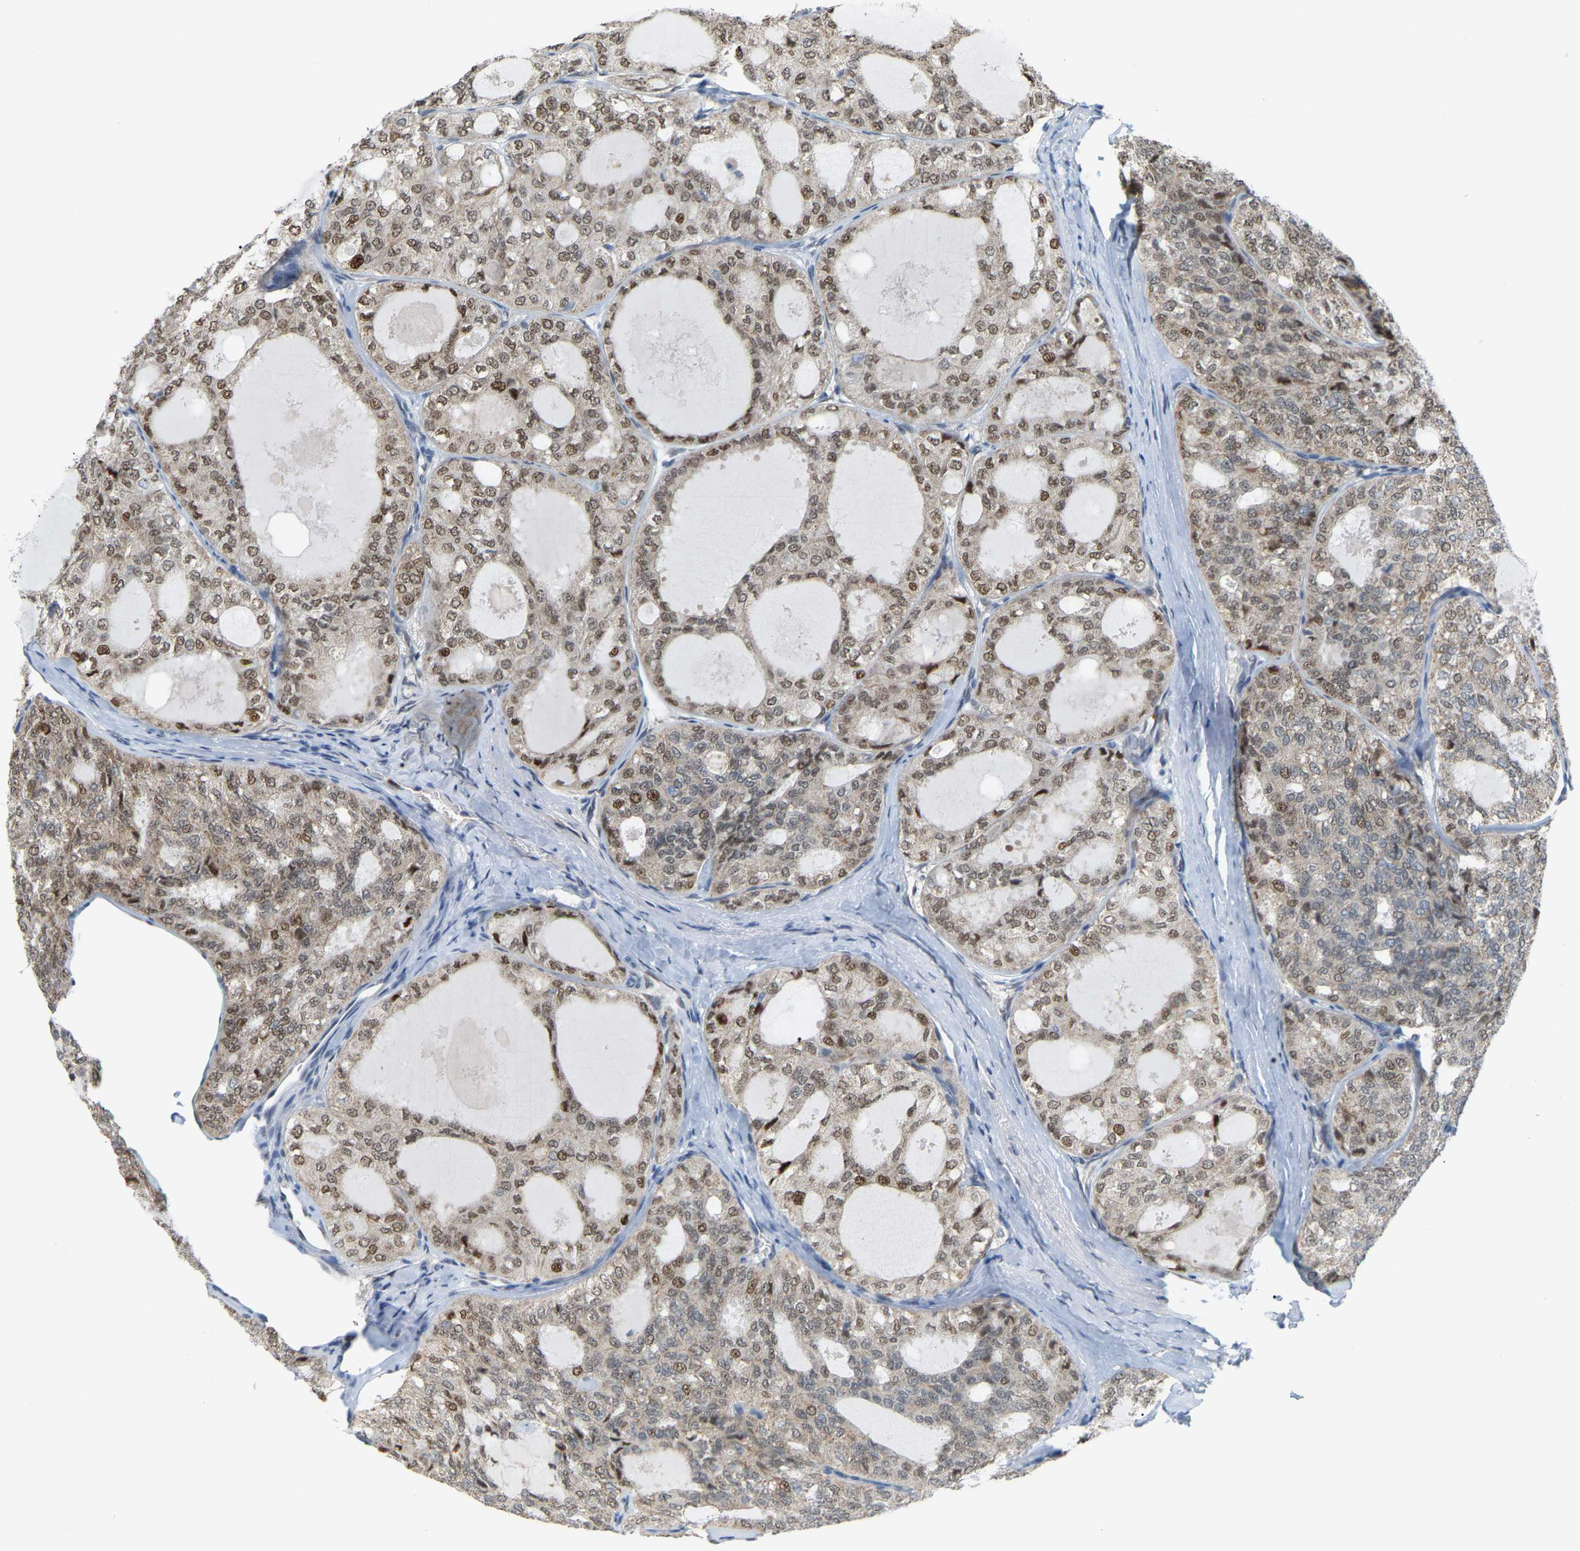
{"staining": {"intensity": "weak", "quantity": "25%-75%", "location": "nuclear"}, "tissue": "thyroid cancer", "cell_type": "Tumor cells", "image_type": "cancer", "snomed": [{"axis": "morphology", "description": "Follicular adenoma carcinoma, NOS"}, {"axis": "topography", "description": "Thyroid gland"}], "caption": "Immunohistochemical staining of follicular adenoma carcinoma (thyroid) exhibits low levels of weak nuclear positivity in approximately 25%-75% of tumor cells.", "gene": "CROT", "patient": {"sex": "male", "age": 75}}